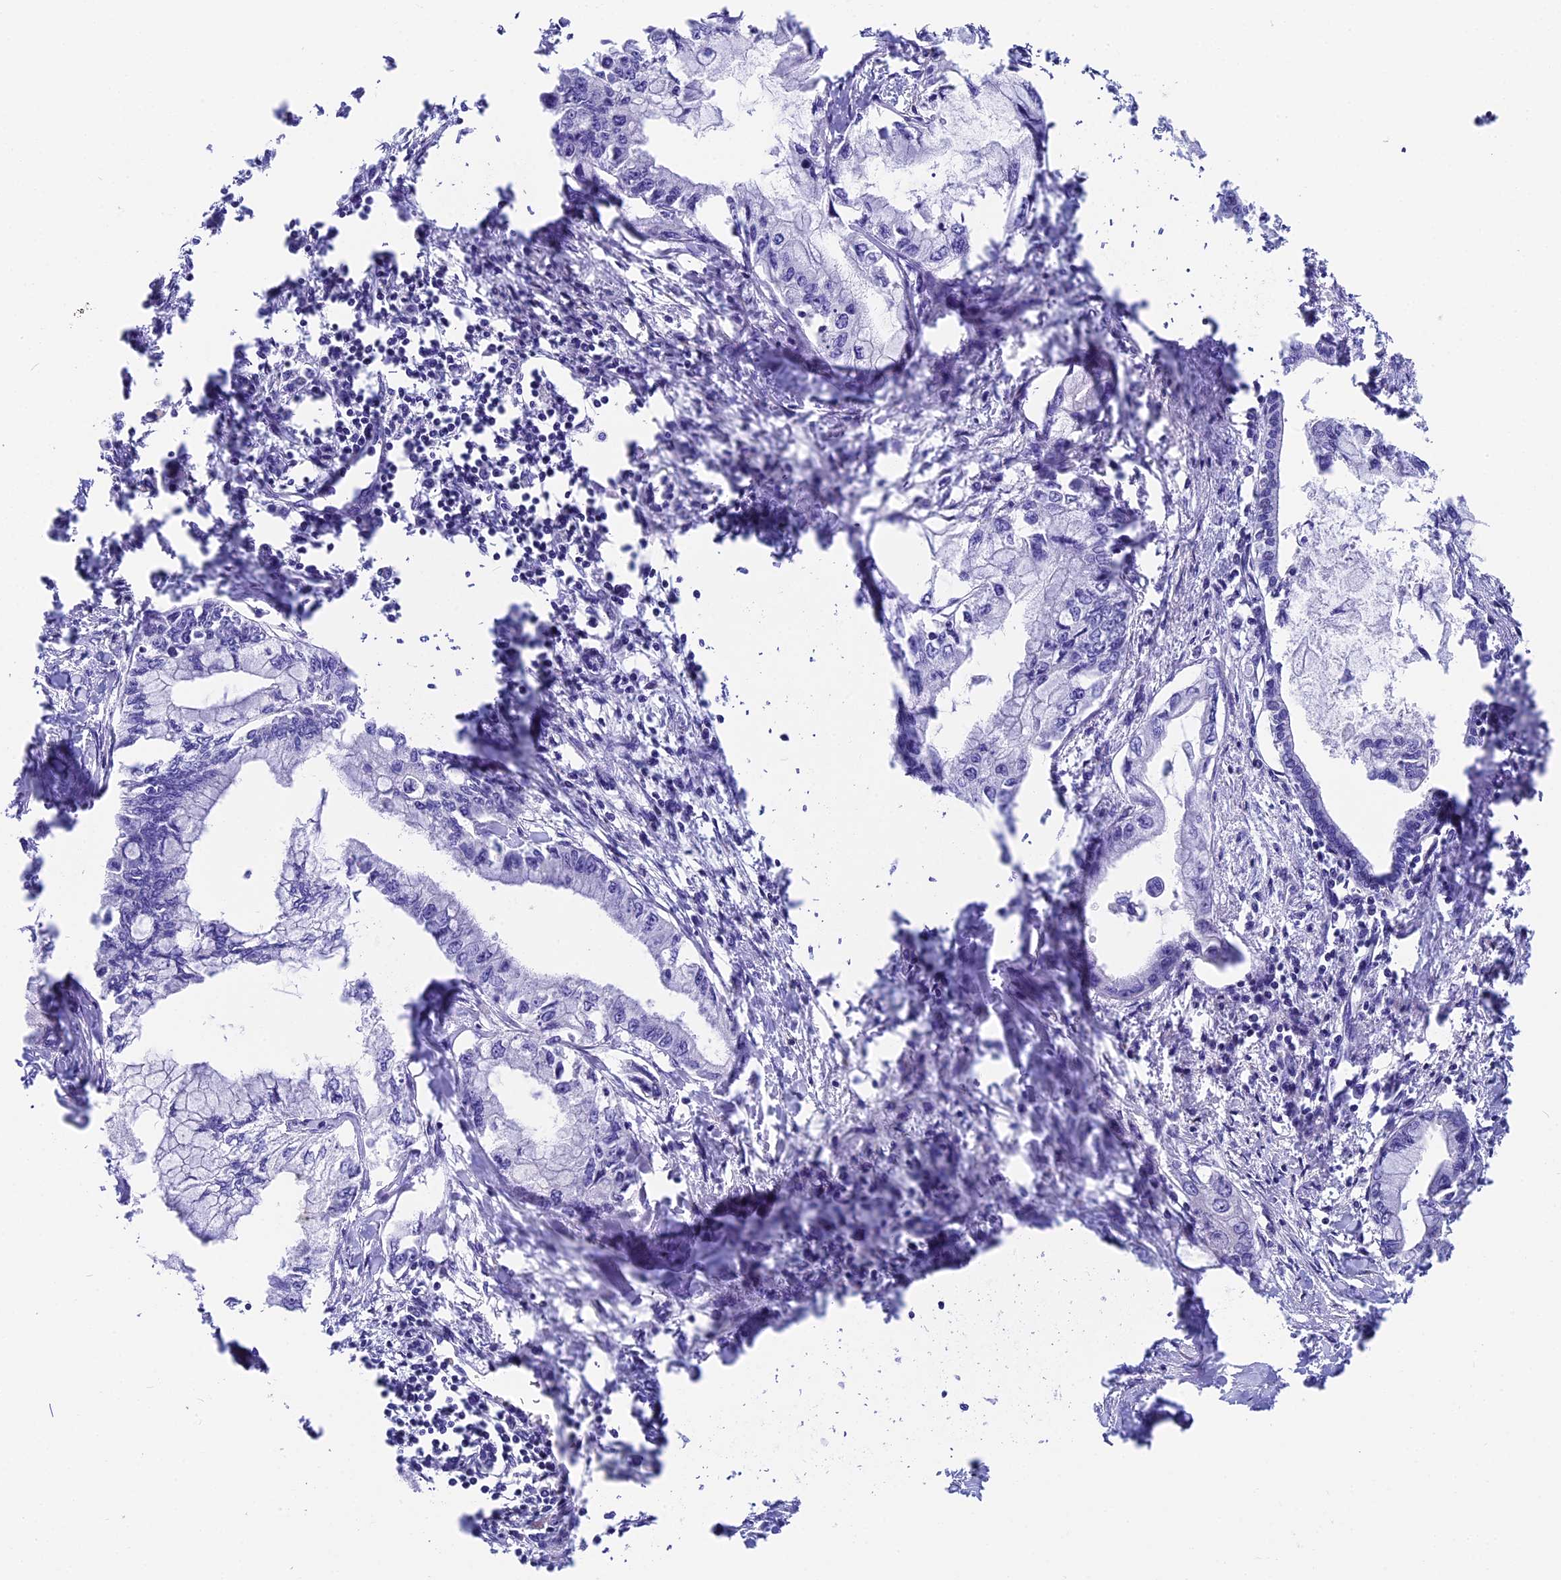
{"staining": {"intensity": "negative", "quantity": "none", "location": "none"}, "tissue": "pancreatic cancer", "cell_type": "Tumor cells", "image_type": "cancer", "snomed": [{"axis": "morphology", "description": "Adenocarcinoma, NOS"}, {"axis": "topography", "description": "Pancreas"}], "caption": "This is a micrograph of immunohistochemistry (IHC) staining of pancreatic adenocarcinoma, which shows no staining in tumor cells. (DAB (3,3'-diaminobenzidine) immunohistochemistry, high magnification).", "gene": "AP3B2", "patient": {"sex": "male", "age": 48}}